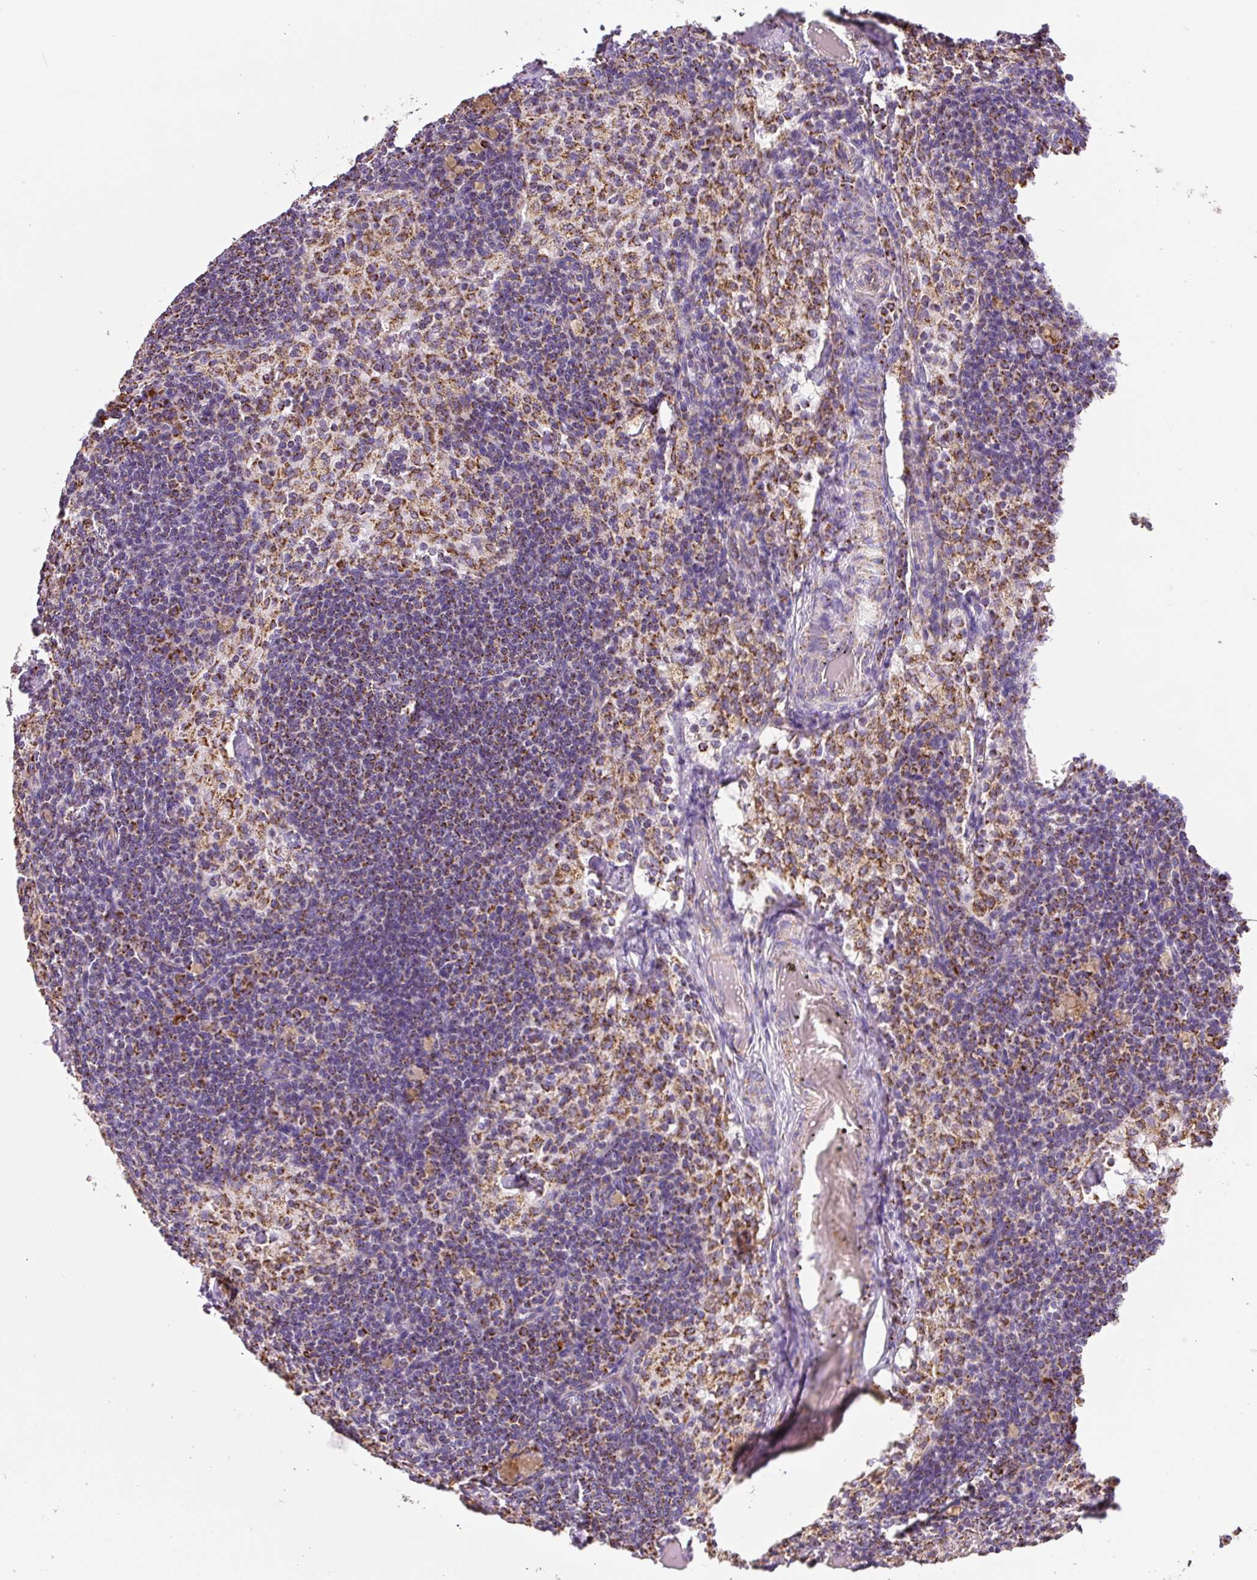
{"staining": {"intensity": "strong", "quantity": ">75%", "location": "cytoplasmic/membranous"}, "tissue": "lymph node", "cell_type": "Germinal center cells", "image_type": "normal", "snomed": [{"axis": "morphology", "description": "Normal tissue, NOS"}, {"axis": "topography", "description": "Lymph node"}], "caption": "Immunohistochemical staining of benign lymph node shows >75% levels of strong cytoplasmic/membranous protein expression in approximately >75% of germinal center cells. (DAB (3,3'-diaminobenzidine) IHC with brightfield microscopy, high magnification).", "gene": "MT", "patient": {"sex": "male", "age": 49}}